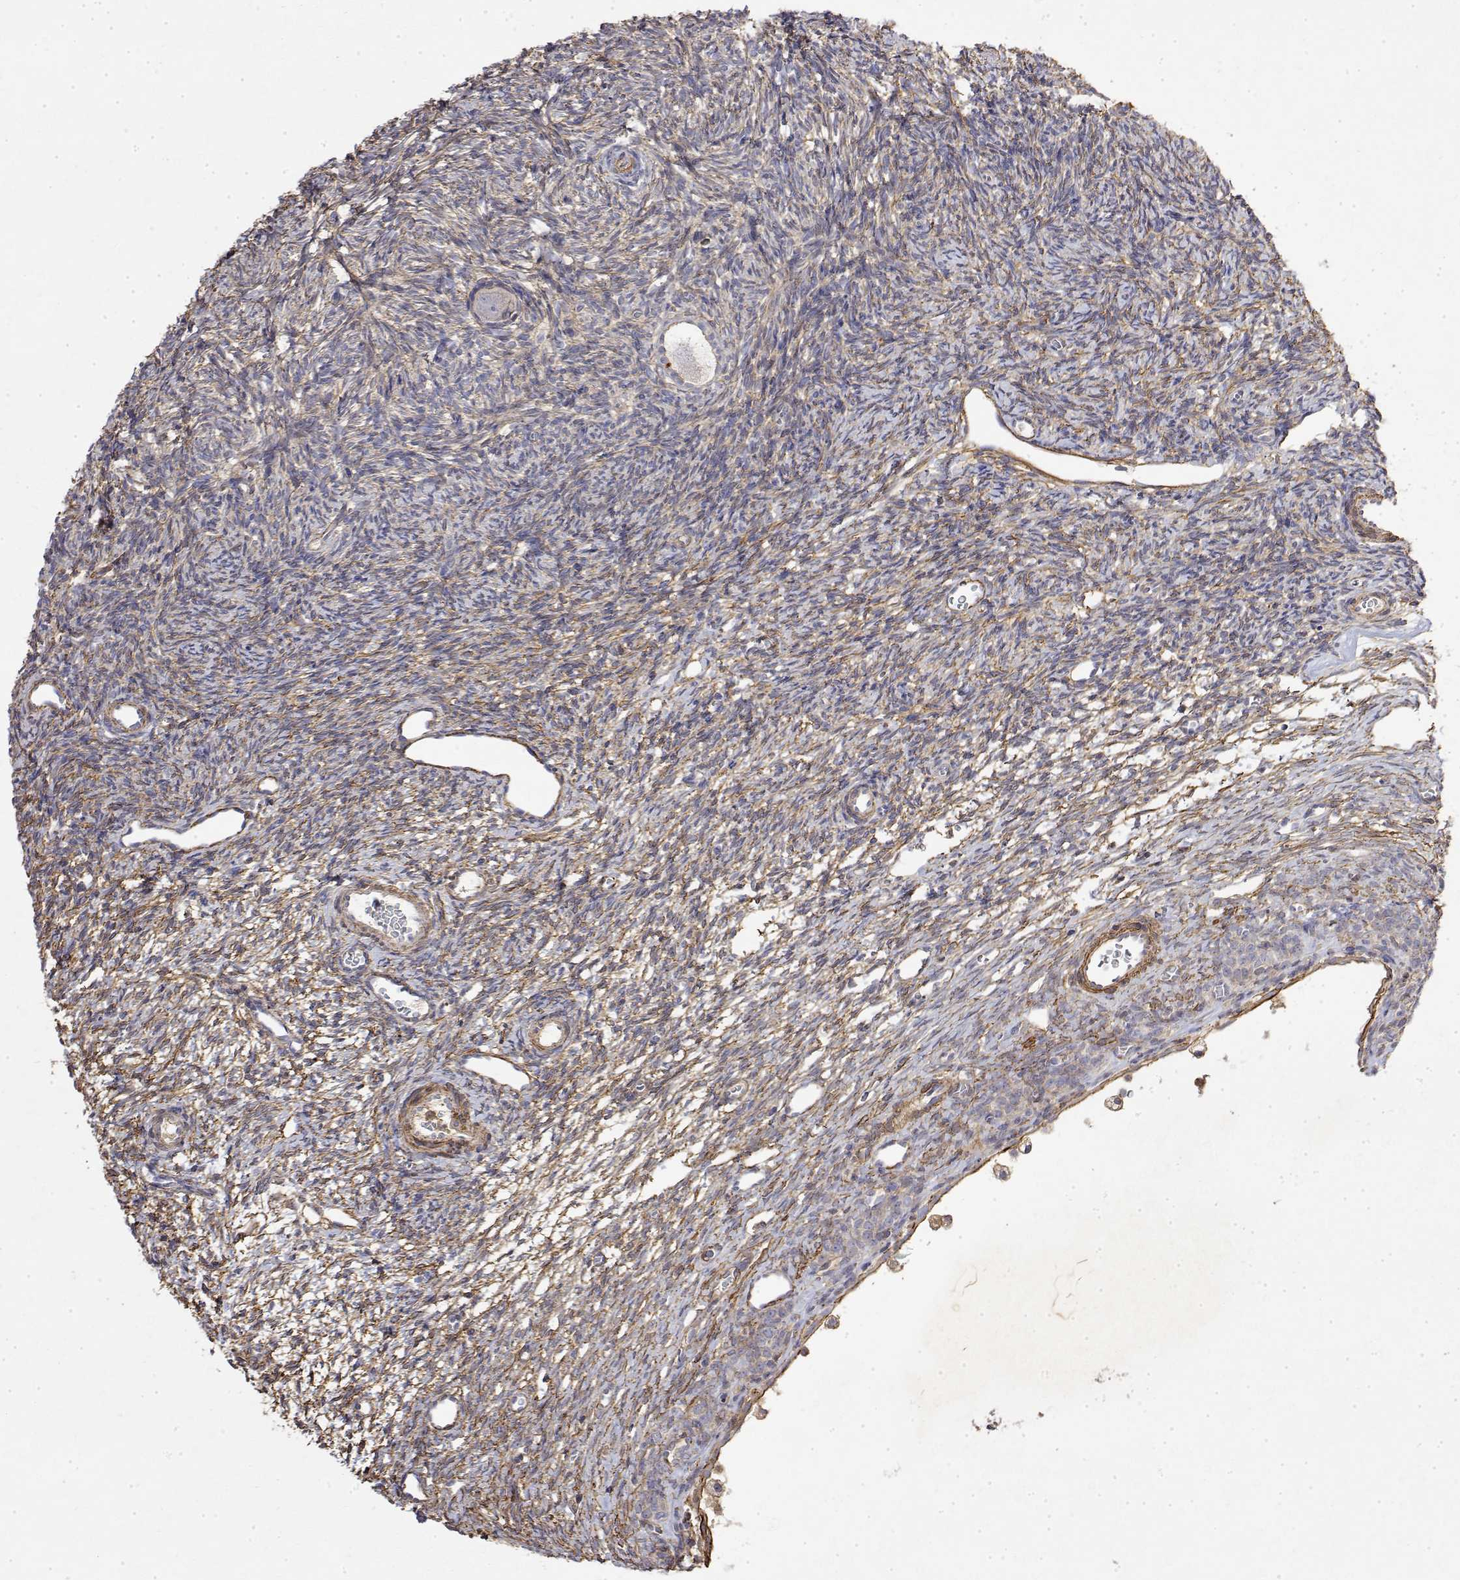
{"staining": {"intensity": "negative", "quantity": "none", "location": "none"}, "tissue": "ovary", "cell_type": "Follicle cells", "image_type": "normal", "snomed": [{"axis": "morphology", "description": "Normal tissue, NOS"}, {"axis": "topography", "description": "Ovary"}], "caption": "The photomicrograph exhibits no significant staining in follicle cells of ovary.", "gene": "SOWAHD", "patient": {"sex": "female", "age": 34}}